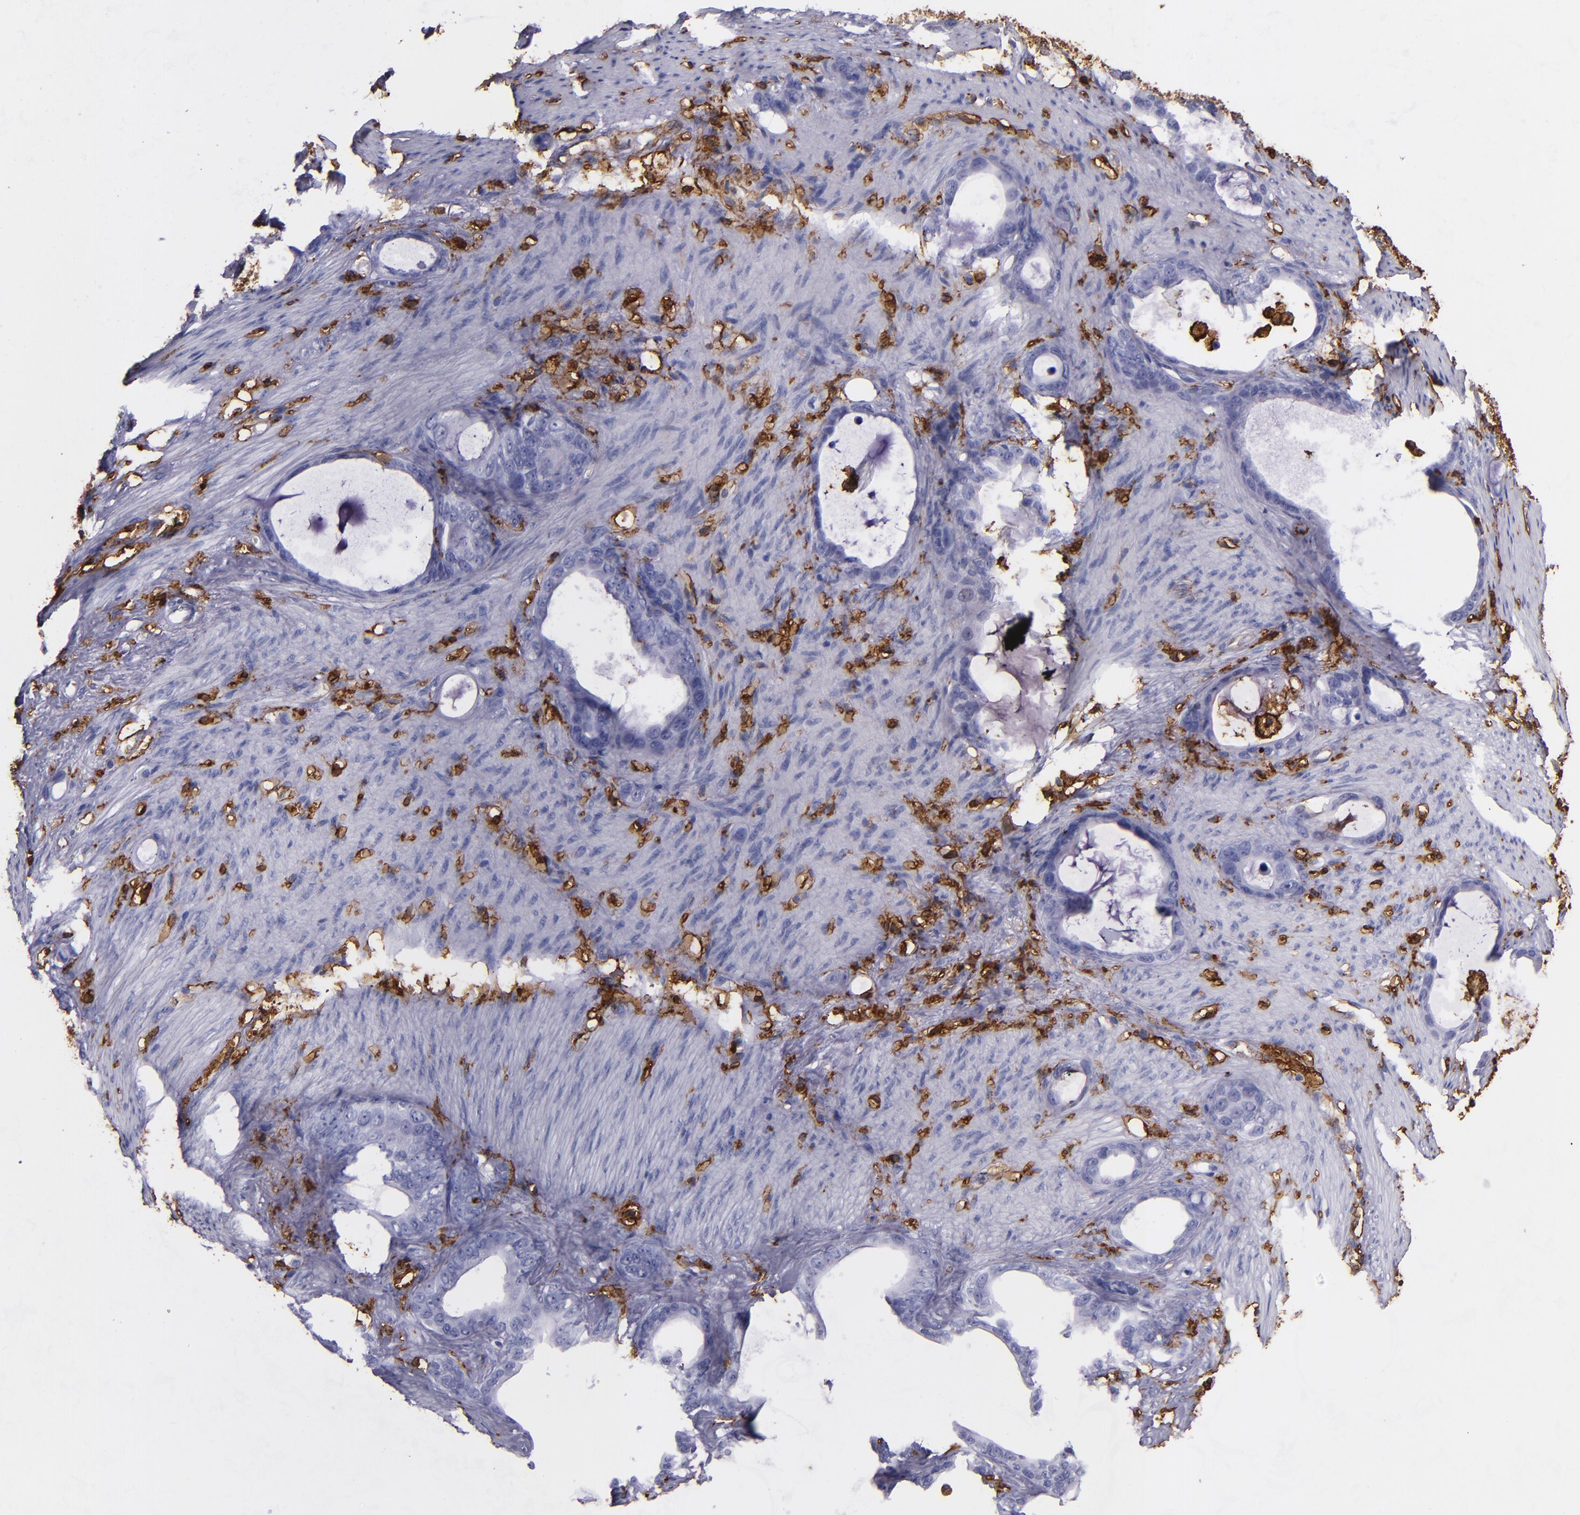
{"staining": {"intensity": "negative", "quantity": "none", "location": "none"}, "tissue": "stomach cancer", "cell_type": "Tumor cells", "image_type": "cancer", "snomed": [{"axis": "morphology", "description": "Adenocarcinoma, NOS"}, {"axis": "topography", "description": "Stomach"}], "caption": "Human stomach cancer (adenocarcinoma) stained for a protein using immunohistochemistry (IHC) exhibits no positivity in tumor cells.", "gene": "HLA-DRA", "patient": {"sex": "female", "age": 75}}